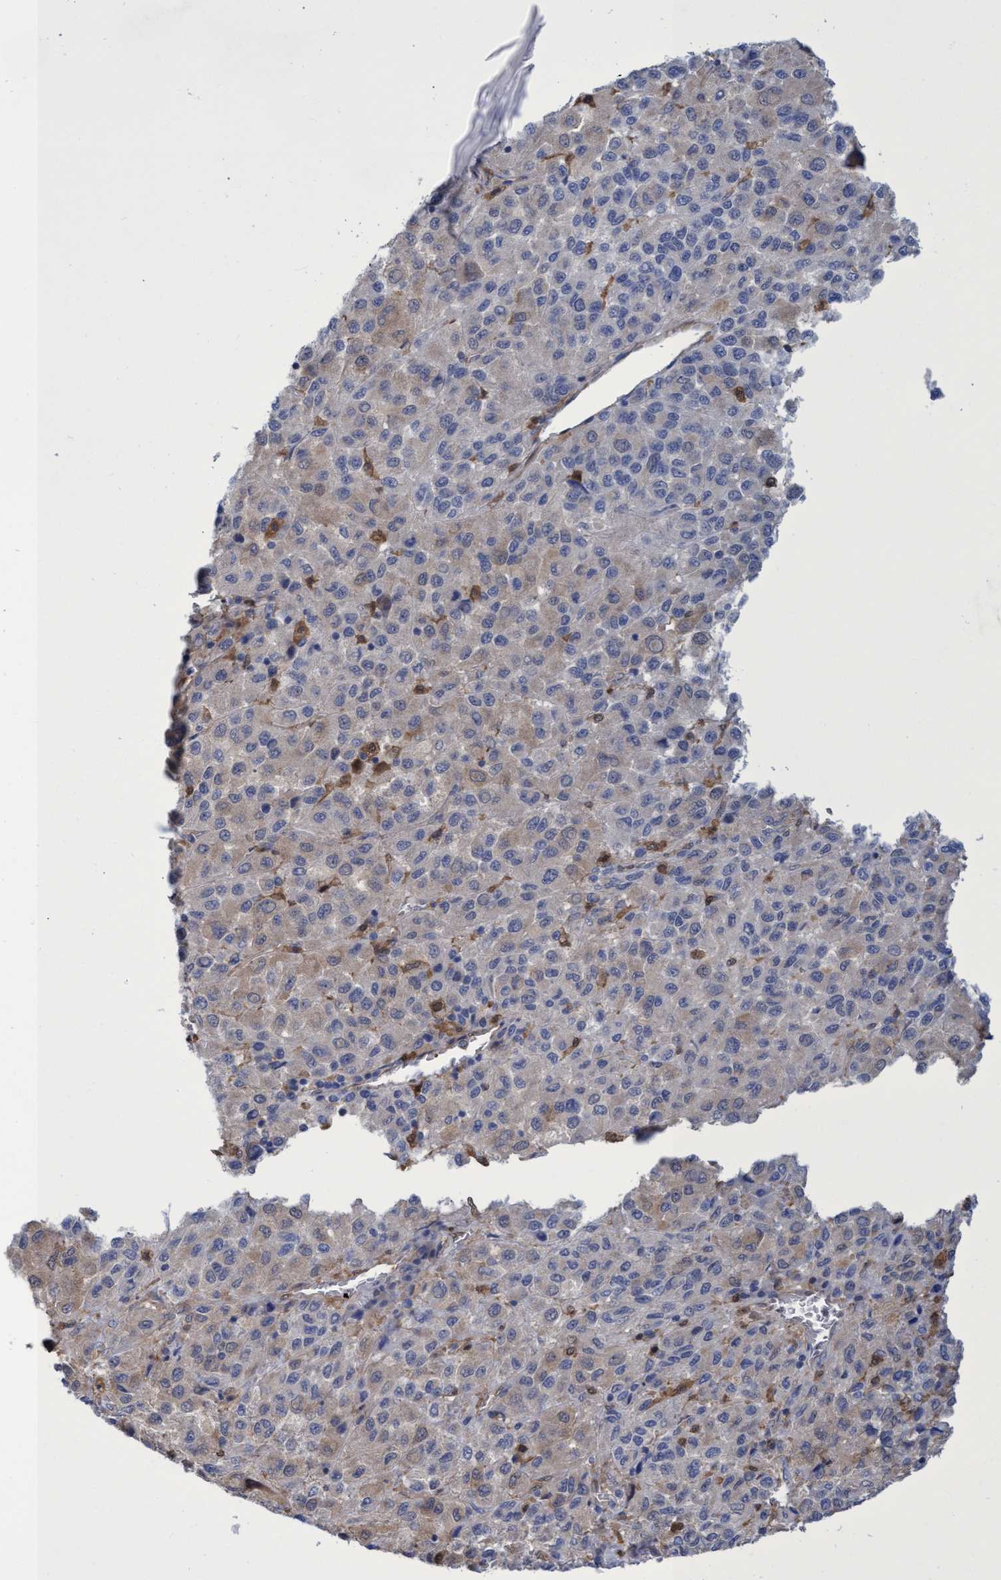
{"staining": {"intensity": "negative", "quantity": "none", "location": "none"}, "tissue": "skin cancer", "cell_type": "Tumor cells", "image_type": "cancer", "snomed": [{"axis": "morphology", "description": "Squamous cell carcinoma, NOS"}, {"axis": "topography", "description": "Skin"}], "caption": "Skin squamous cell carcinoma was stained to show a protein in brown. There is no significant expression in tumor cells.", "gene": "PNPO", "patient": {"sex": "female", "age": 73}}